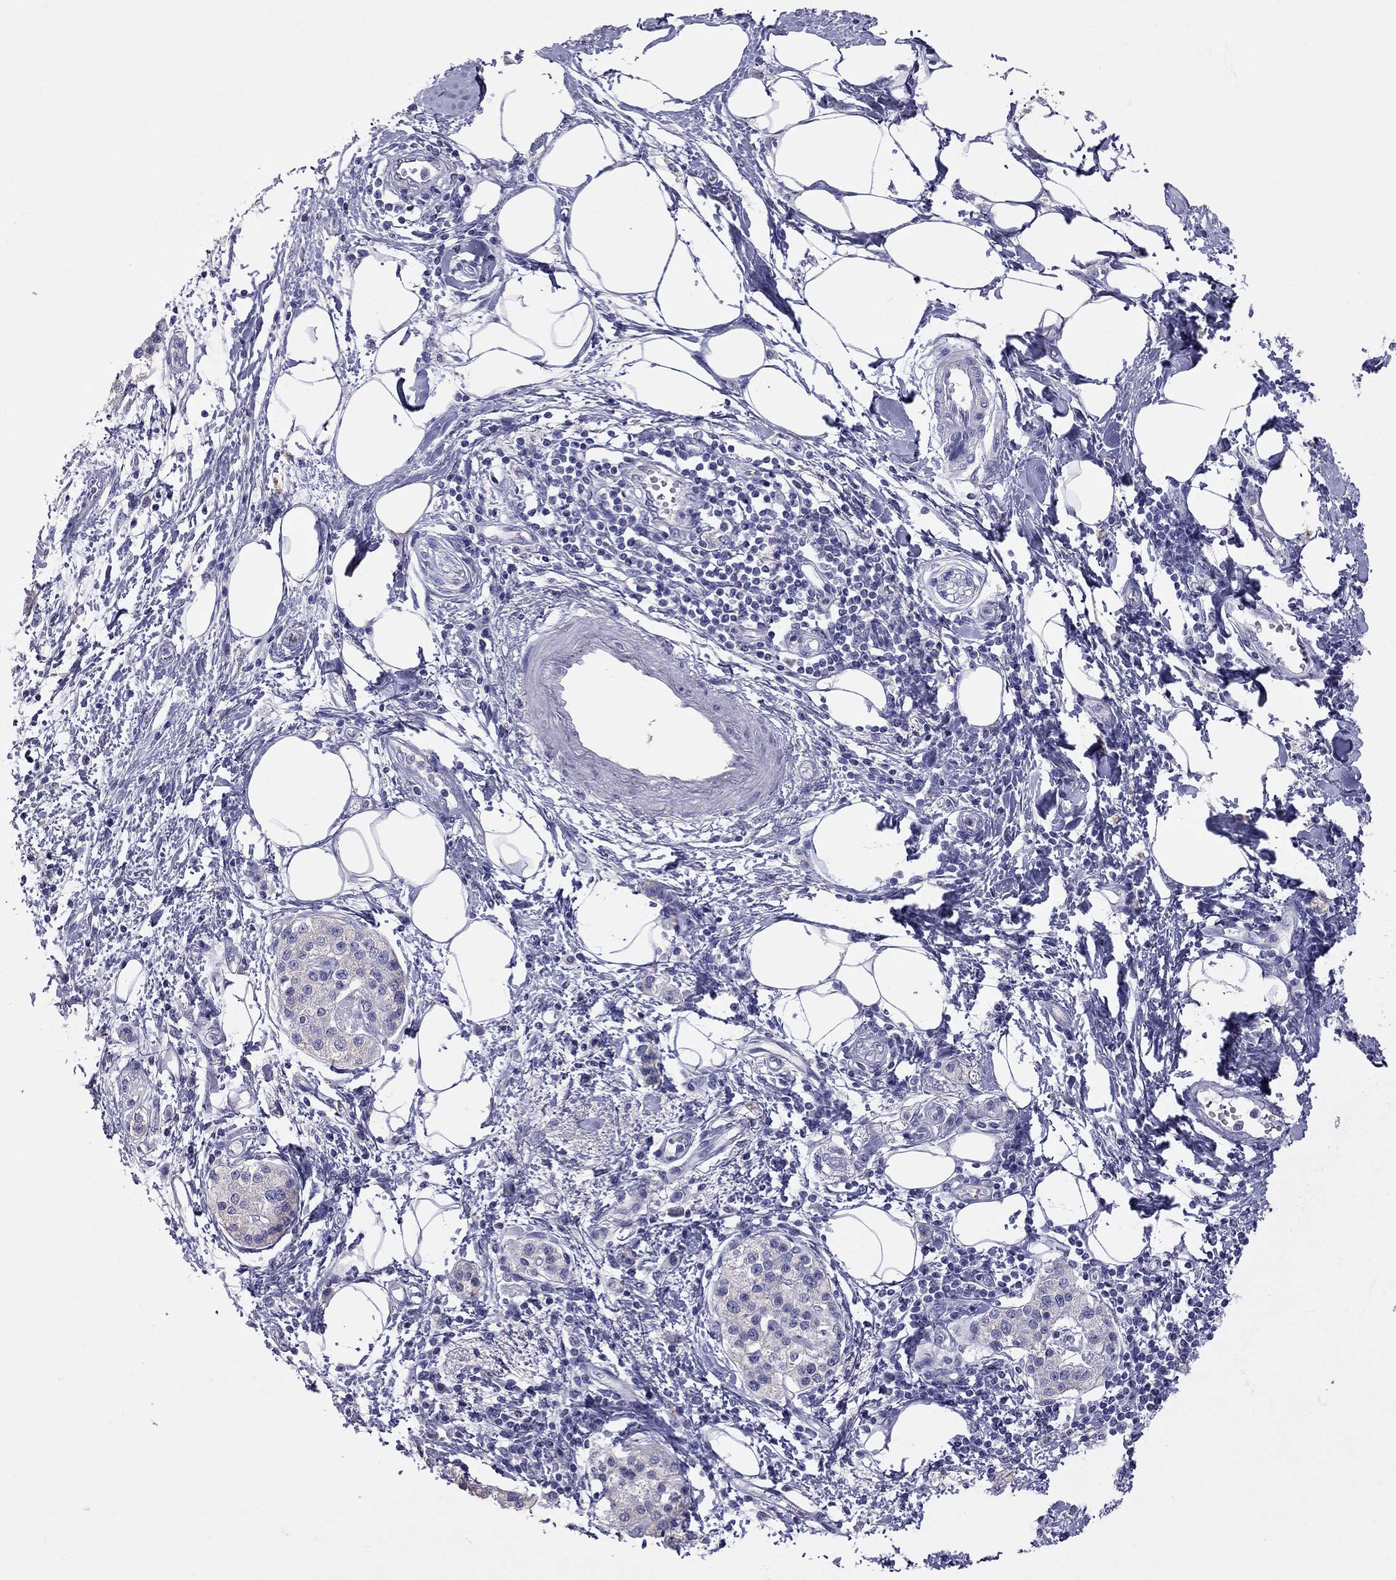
{"staining": {"intensity": "negative", "quantity": "none", "location": "none"}, "tissue": "pancreatic cancer", "cell_type": "Tumor cells", "image_type": "cancer", "snomed": [{"axis": "morphology", "description": "Normal tissue, NOS"}, {"axis": "morphology", "description": "Adenocarcinoma, NOS"}, {"axis": "topography", "description": "Pancreas"}, {"axis": "topography", "description": "Duodenum"}], "caption": "High power microscopy histopathology image of an IHC histopathology image of pancreatic cancer, revealing no significant staining in tumor cells. (Brightfield microscopy of DAB immunohistochemistry at high magnification).", "gene": "CFAP91", "patient": {"sex": "female", "age": 60}}